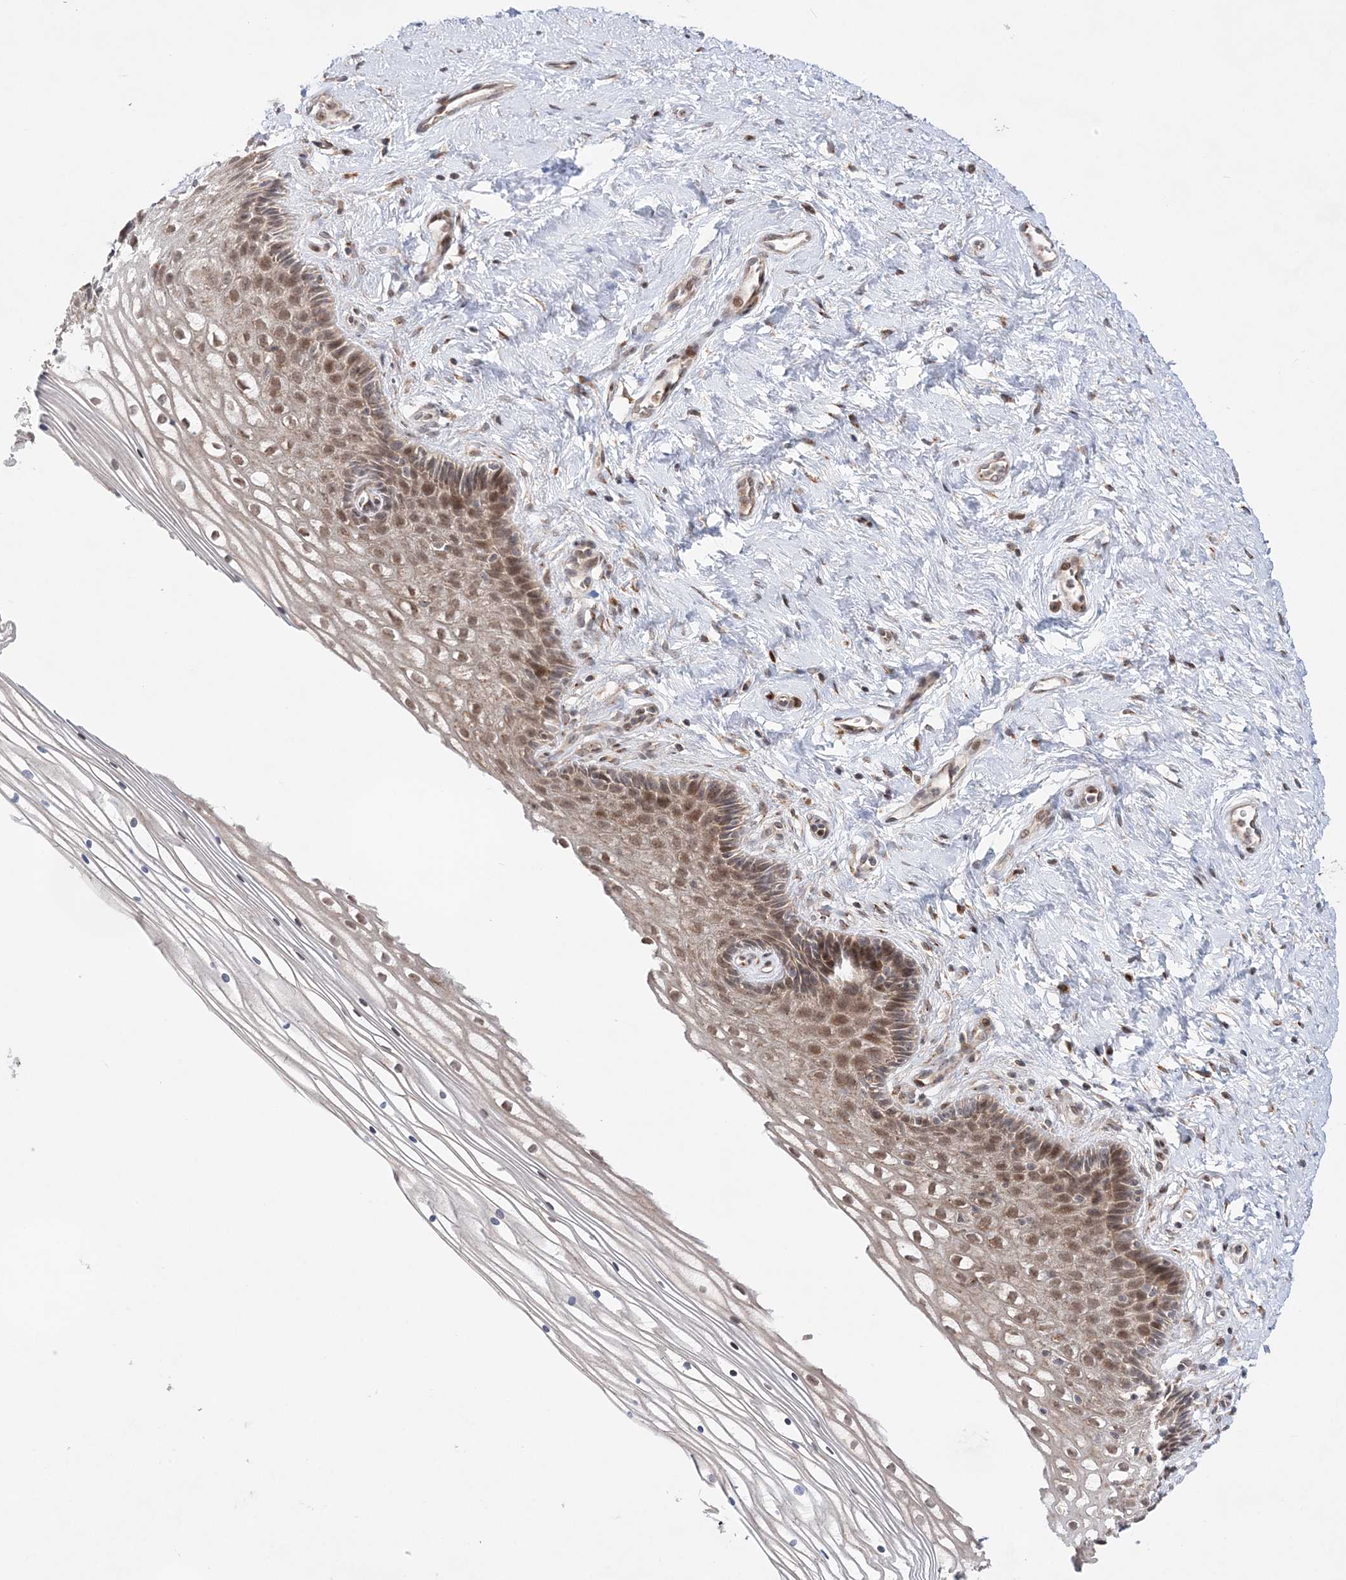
{"staining": {"intensity": "moderate", "quantity": ">75%", "location": "cytoplasmic/membranous"}, "tissue": "cervix", "cell_type": "Glandular cells", "image_type": "normal", "snomed": [{"axis": "morphology", "description": "Normal tissue, NOS"}, {"axis": "topography", "description": "Cervix"}], "caption": "Moderate cytoplasmic/membranous protein positivity is present in approximately >75% of glandular cells in cervix.", "gene": "ANAPC15", "patient": {"sex": "female", "age": 33}}